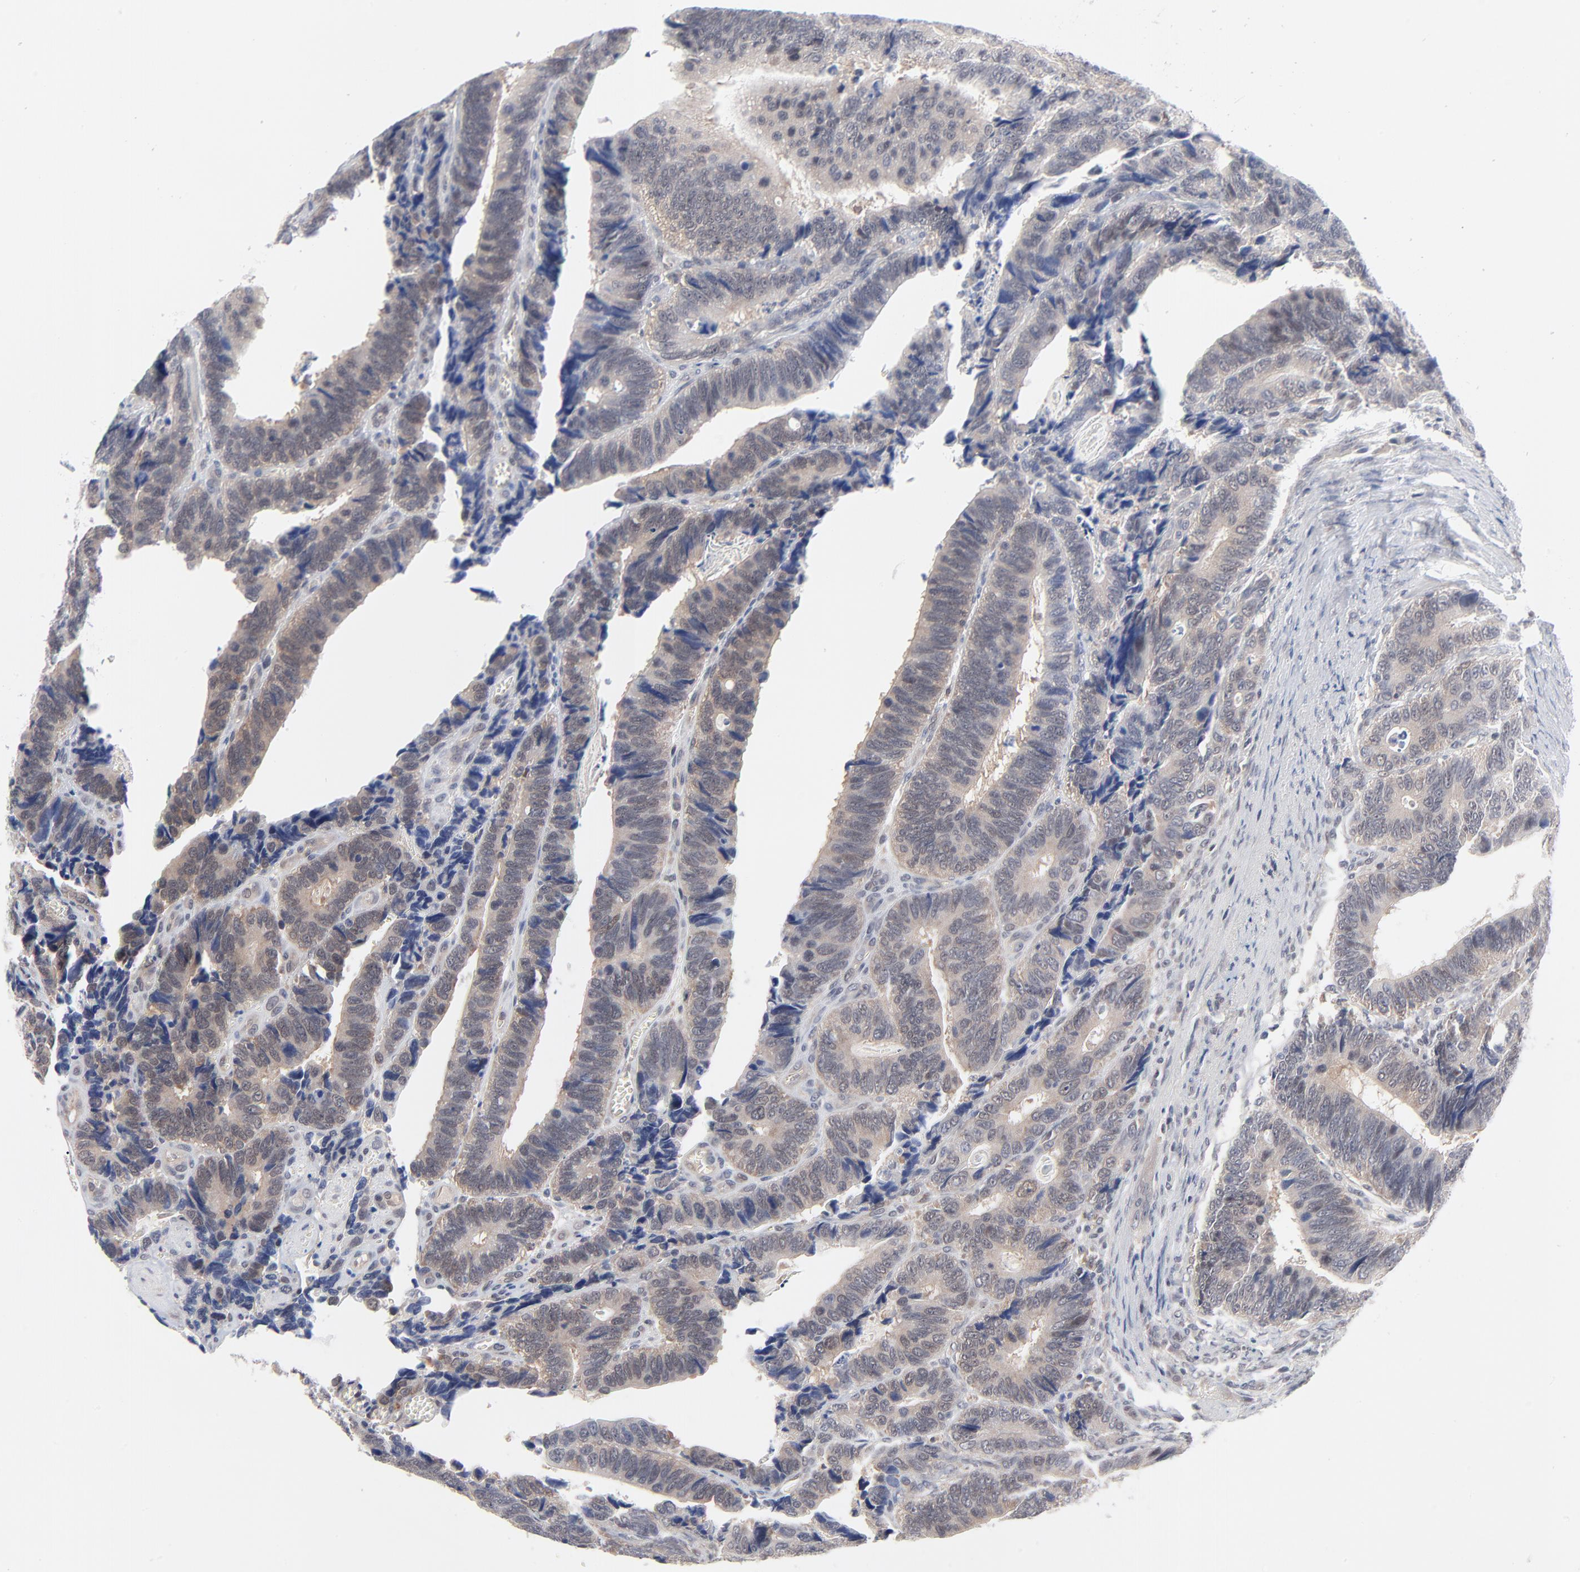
{"staining": {"intensity": "weak", "quantity": ">75%", "location": "cytoplasmic/membranous"}, "tissue": "colorectal cancer", "cell_type": "Tumor cells", "image_type": "cancer", "snomed": [{"axis": "morphology", "description": "Adenocarcinoma, NOS"}, {"axis": "topography", "description": "Colon"}], "caption": "Immunohistochemistry micrograph of neoplastic tissue: human adenocarcinoma (colorectal) stained using immunohistochemistry shows low levels of weak protein expression localized specifically in the cytoplasmic/membranous of tumor cells, appearing as a cytoplasmic/membranous brown color.", "gene": "RPS6KB1", "patient": {"sex": "male", "age": 72}}